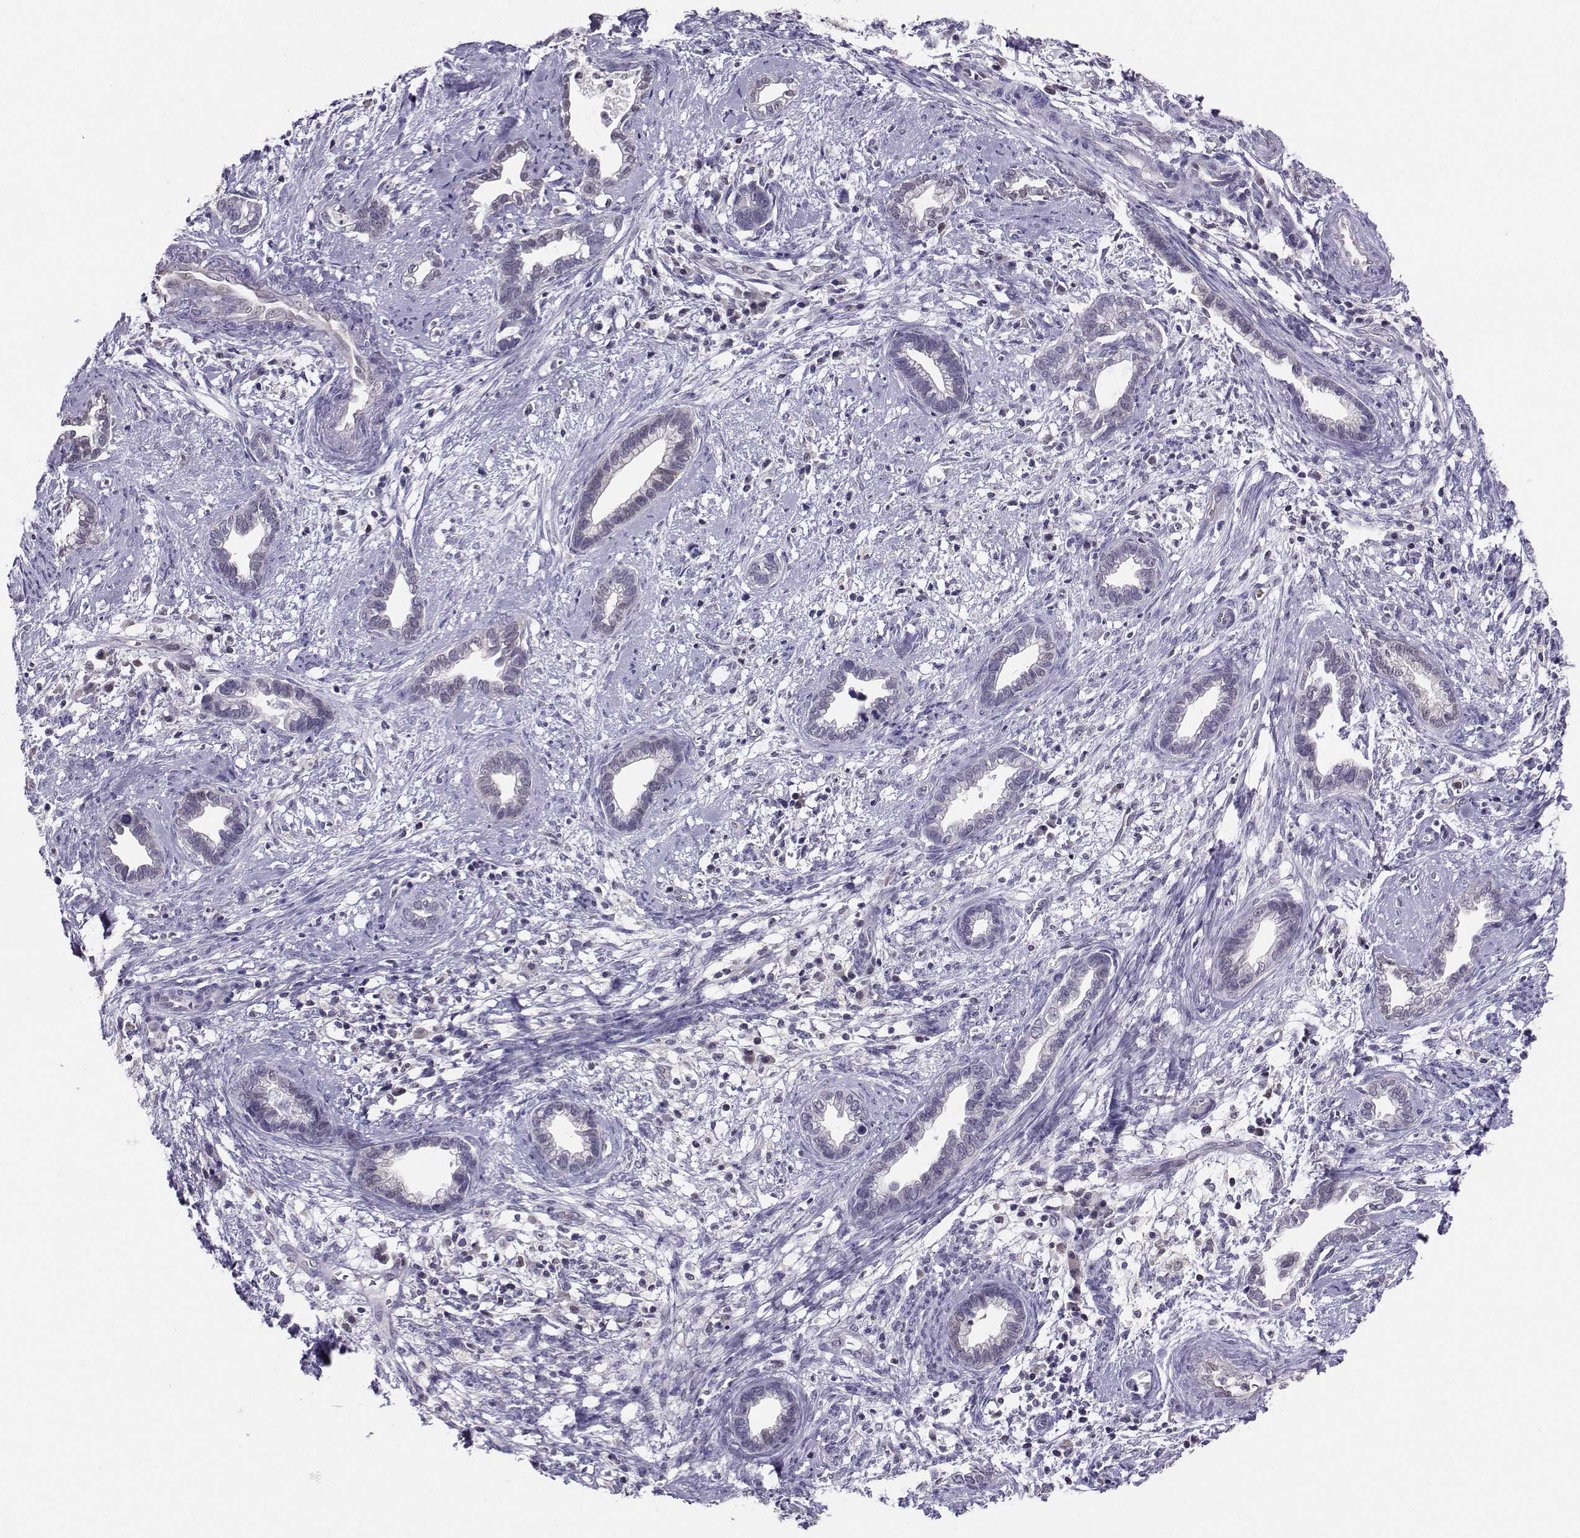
{"staining": {"intensity": "negative", "quantity": "none", "location": "none"}, "tissue": "cervical cancer", "cell_type": "Tumor cells", "image_type": "cancer", "snomed": [{"axis": "morphology", "description": "Adenocarcinoma, NOS"}, {"axis": "topography", "description": "Cervix"}], "caption": "This histopathology image is of cervical cancer (adenocarcinoma) stained with immunohistochemistry to label a protein in brown with the nuclei are counter-stained blue. There is no positivity in tumor cells.", "gene": "PGK1", "patient": {"sex": "female", "age": 62}}